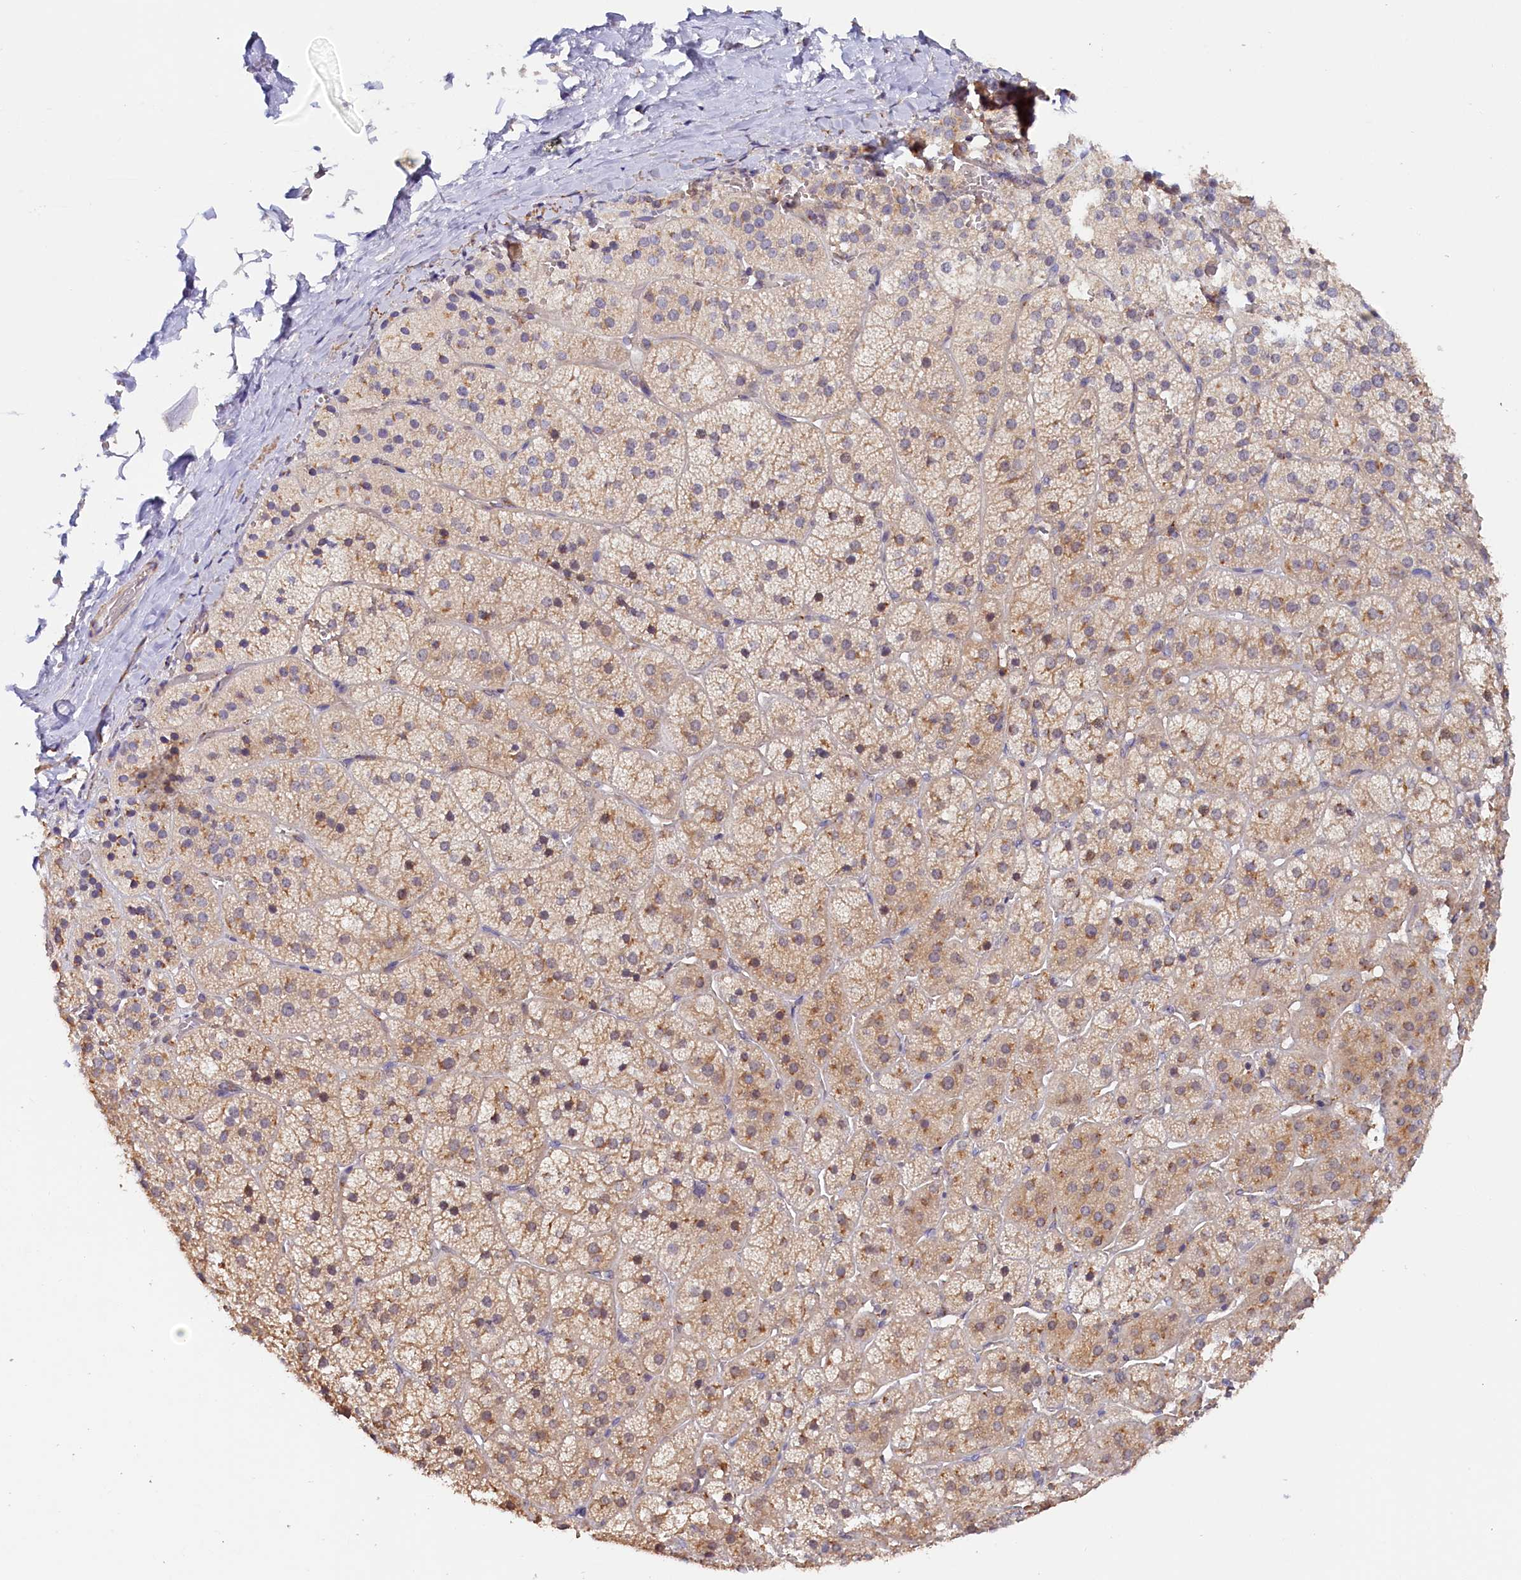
{"staining": {"intensity": "weak", "quantity": ">75%", "location": "cytoplasmic/membranous"}, "tissue": "adrenal gland", "cell_type": "Glandular cells", "image_type": "normal", "snomed": [{"axis": "morphology", "description": "Normal tissue, NOS"}, {"axis": "topography", "description": "Adrenal gland"}], "caption": "Immunohistochemical staining of unremarkable adrenal gland demonstrates >75% levels of weak cytoplasmic/membranous protein expression in about >75% of glandular cells. (DAB IHC, brown staining for protein, blue staining for nuclei).", "gene": "TANGO6", "patient": {"sex": "female", "age": 44}}